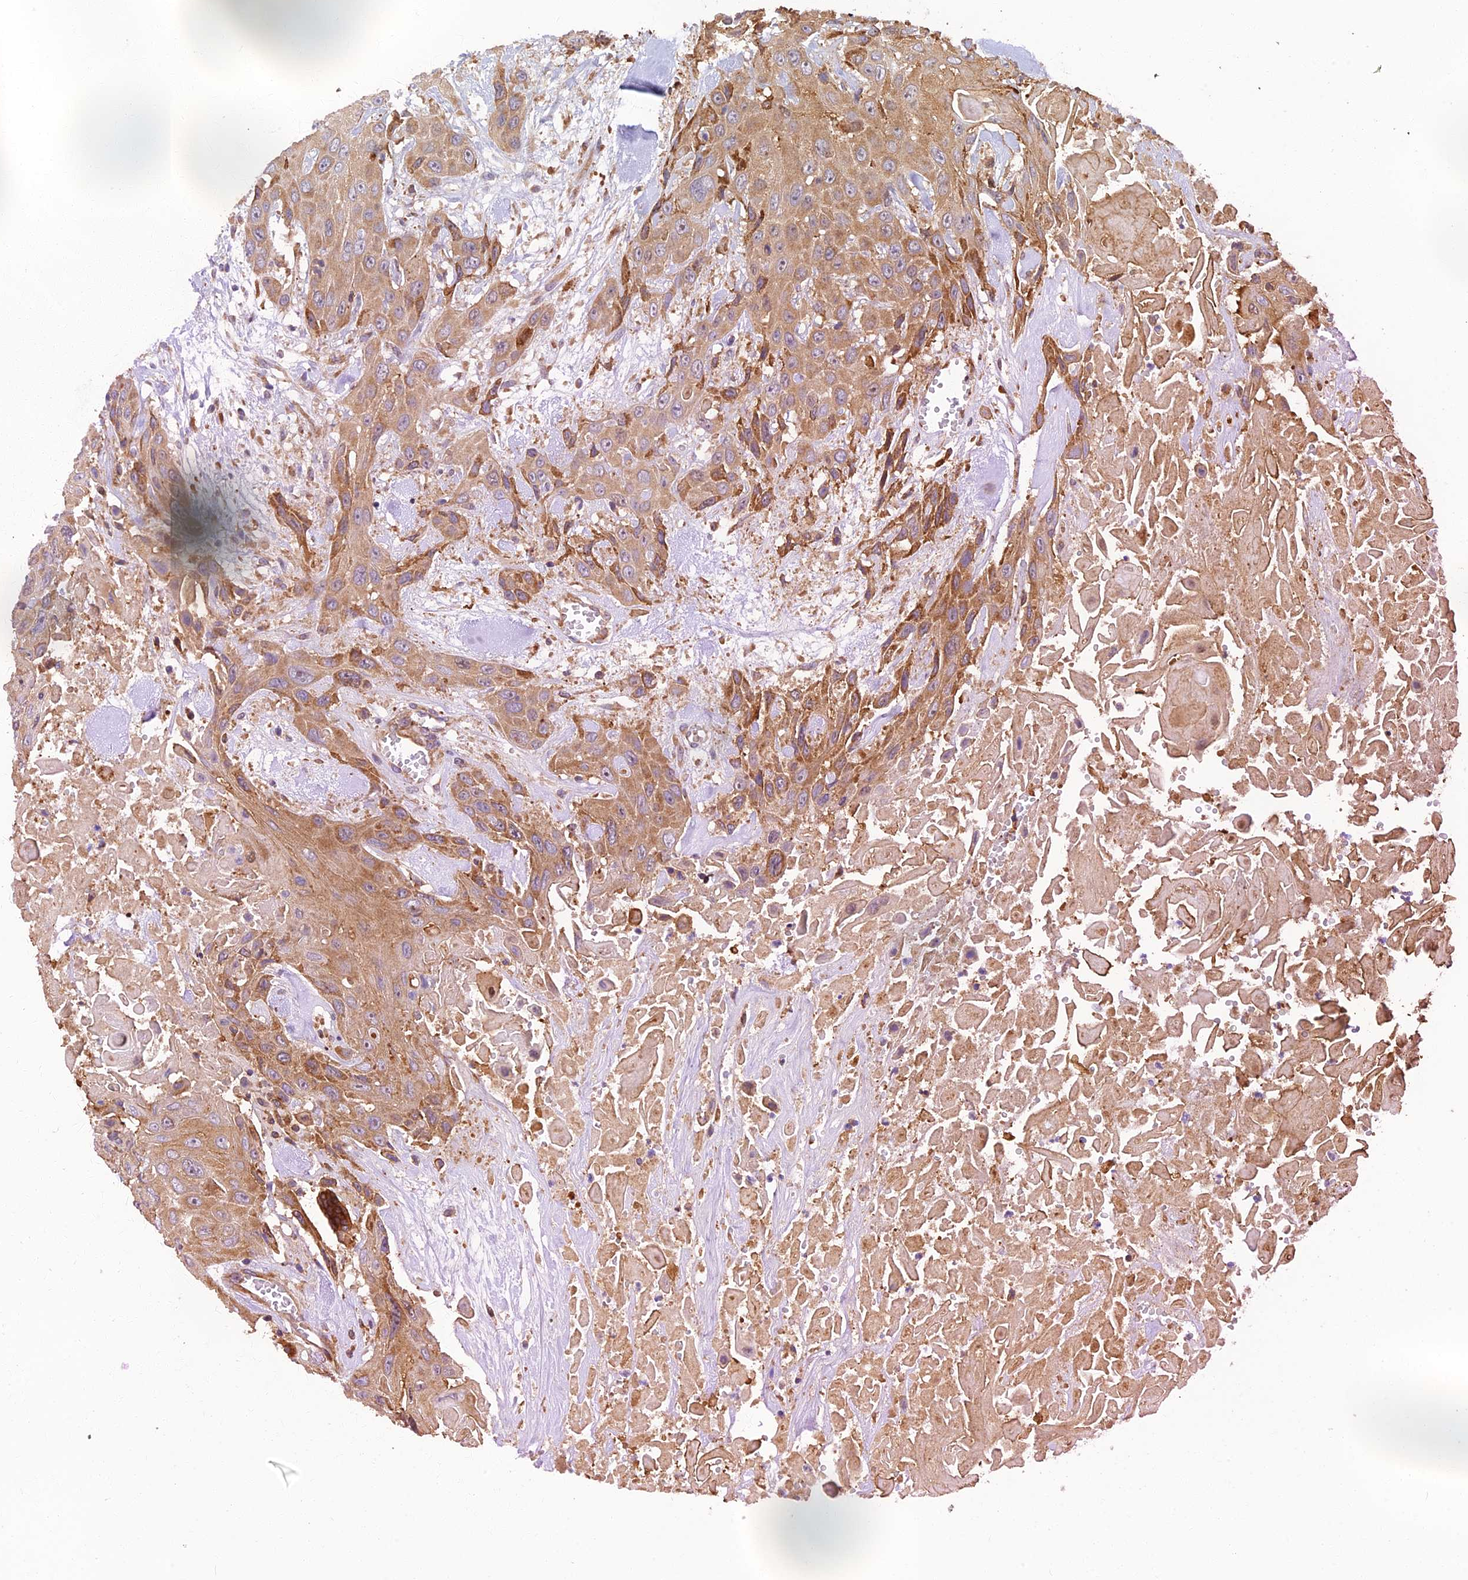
{"staining": {"intensity": "moderate", "quantity": ">75%", "location": "cytoplasmic/membranous"}, "tissue": "head and neck cancer", "cell_type": "Tumor cells", "image_type": "cancer", "snomed": [{"axis": "morphology", "description": "Squamous cell carcinoma, NOS"}, {"axis": "topography", "description": "Head-Neck"}], "caption": "Brown immunohistochemical staining in human head and neck cancer displays moderate cytoplasmic/membranous staining in about >75% of tumor cells.", "gene": "RPL5", "patient": {"sex": "male", "age": 81}}